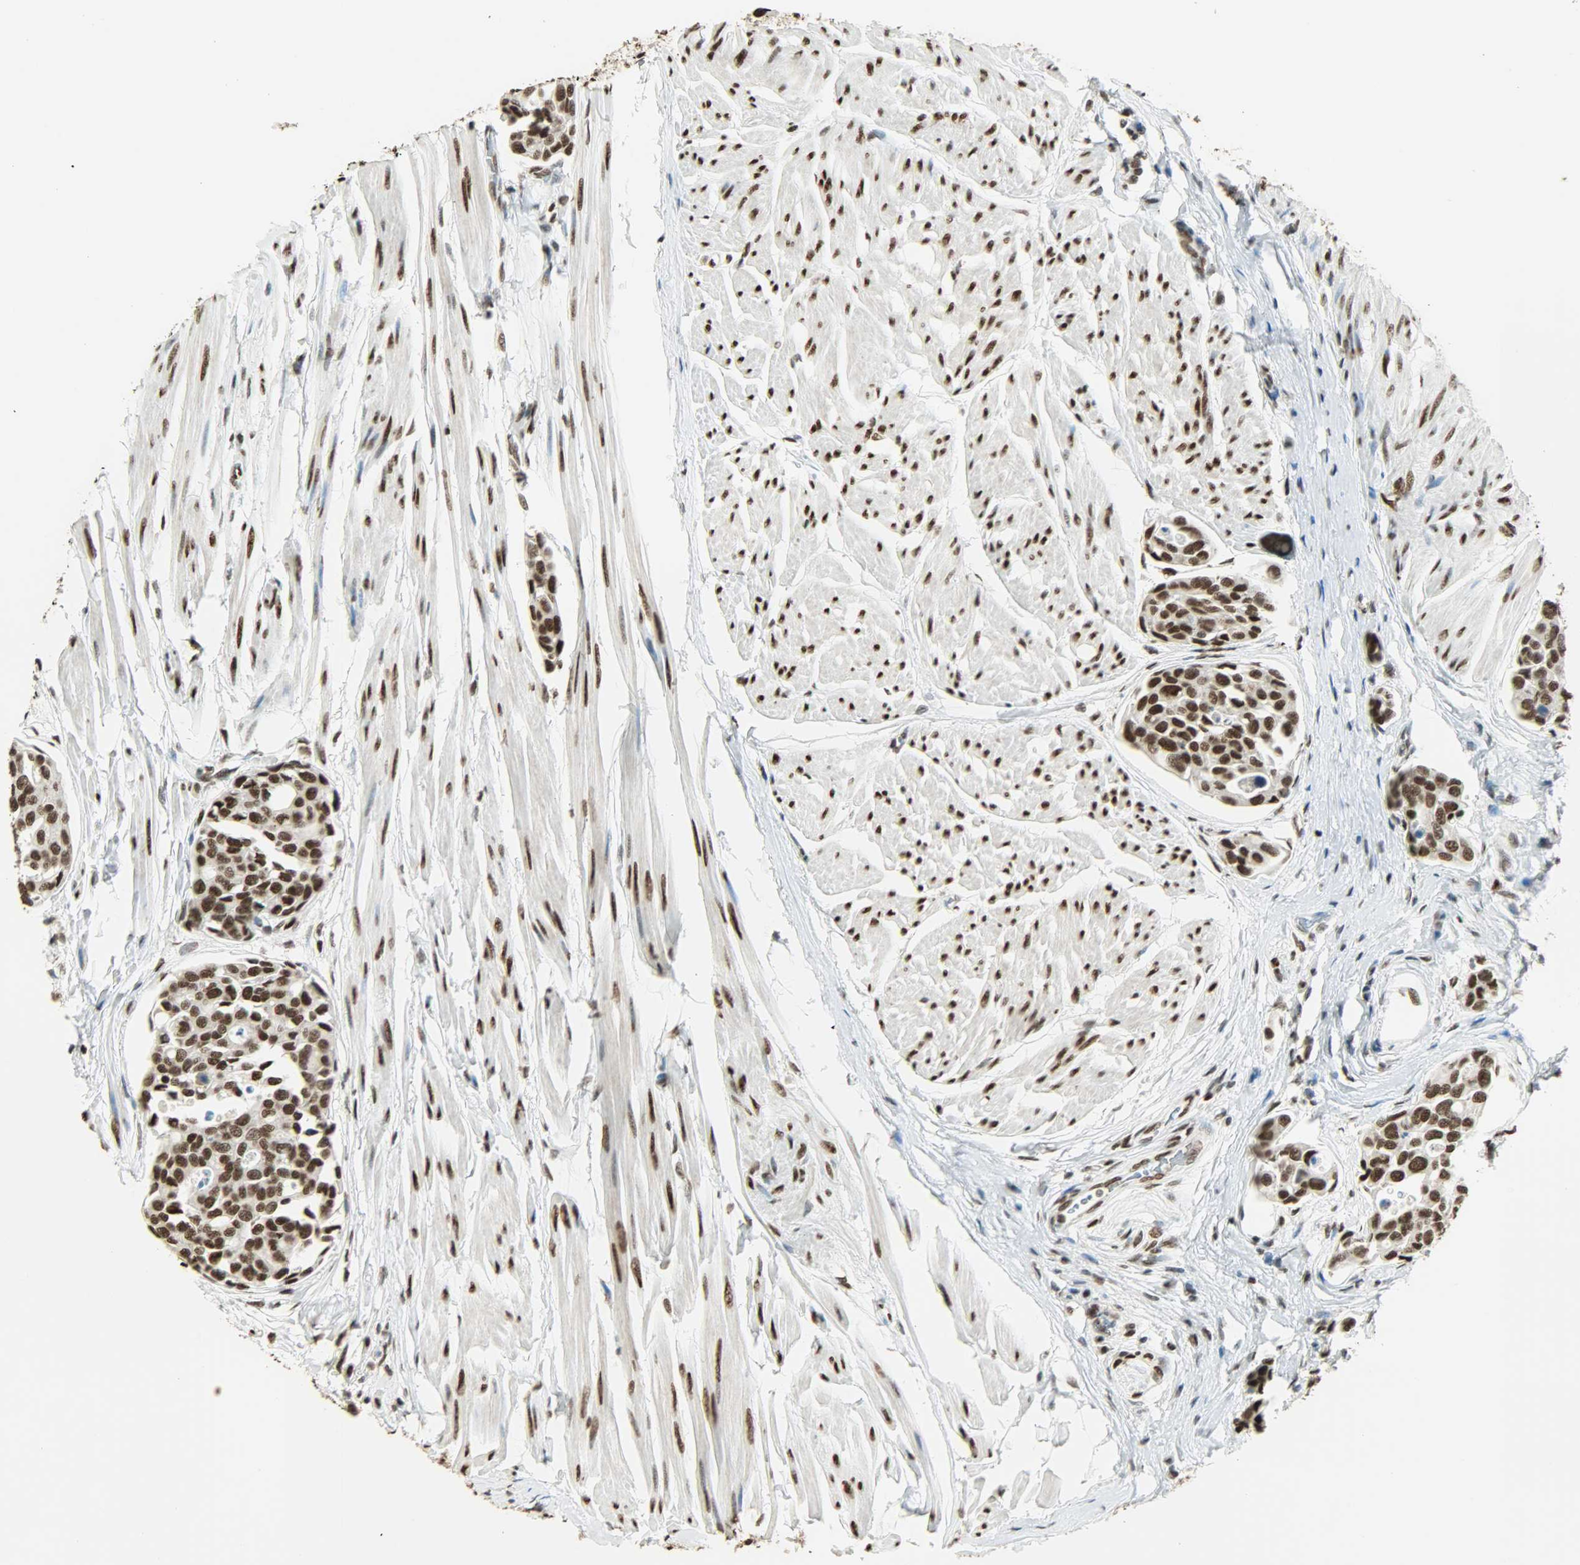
{"staining": {"intensity": "strong", "quantity": ">75%", "location": "nuclear"}, "tissue": "urothelial cancer", "cell_type": "Tumor cells", "image_type": "cancer", "snomed": [{"axis": "morphology", "description": "Urothelial carcinoma, High grade"}, {"axis": "topography", "description": "Urinary bladder"}], "caption": "Human urothelial cancer stained with a protein marker reveals strong staining in tumor cells.", "gene": "MYEF2", "patient": {"sex": "male", "age": 78}}